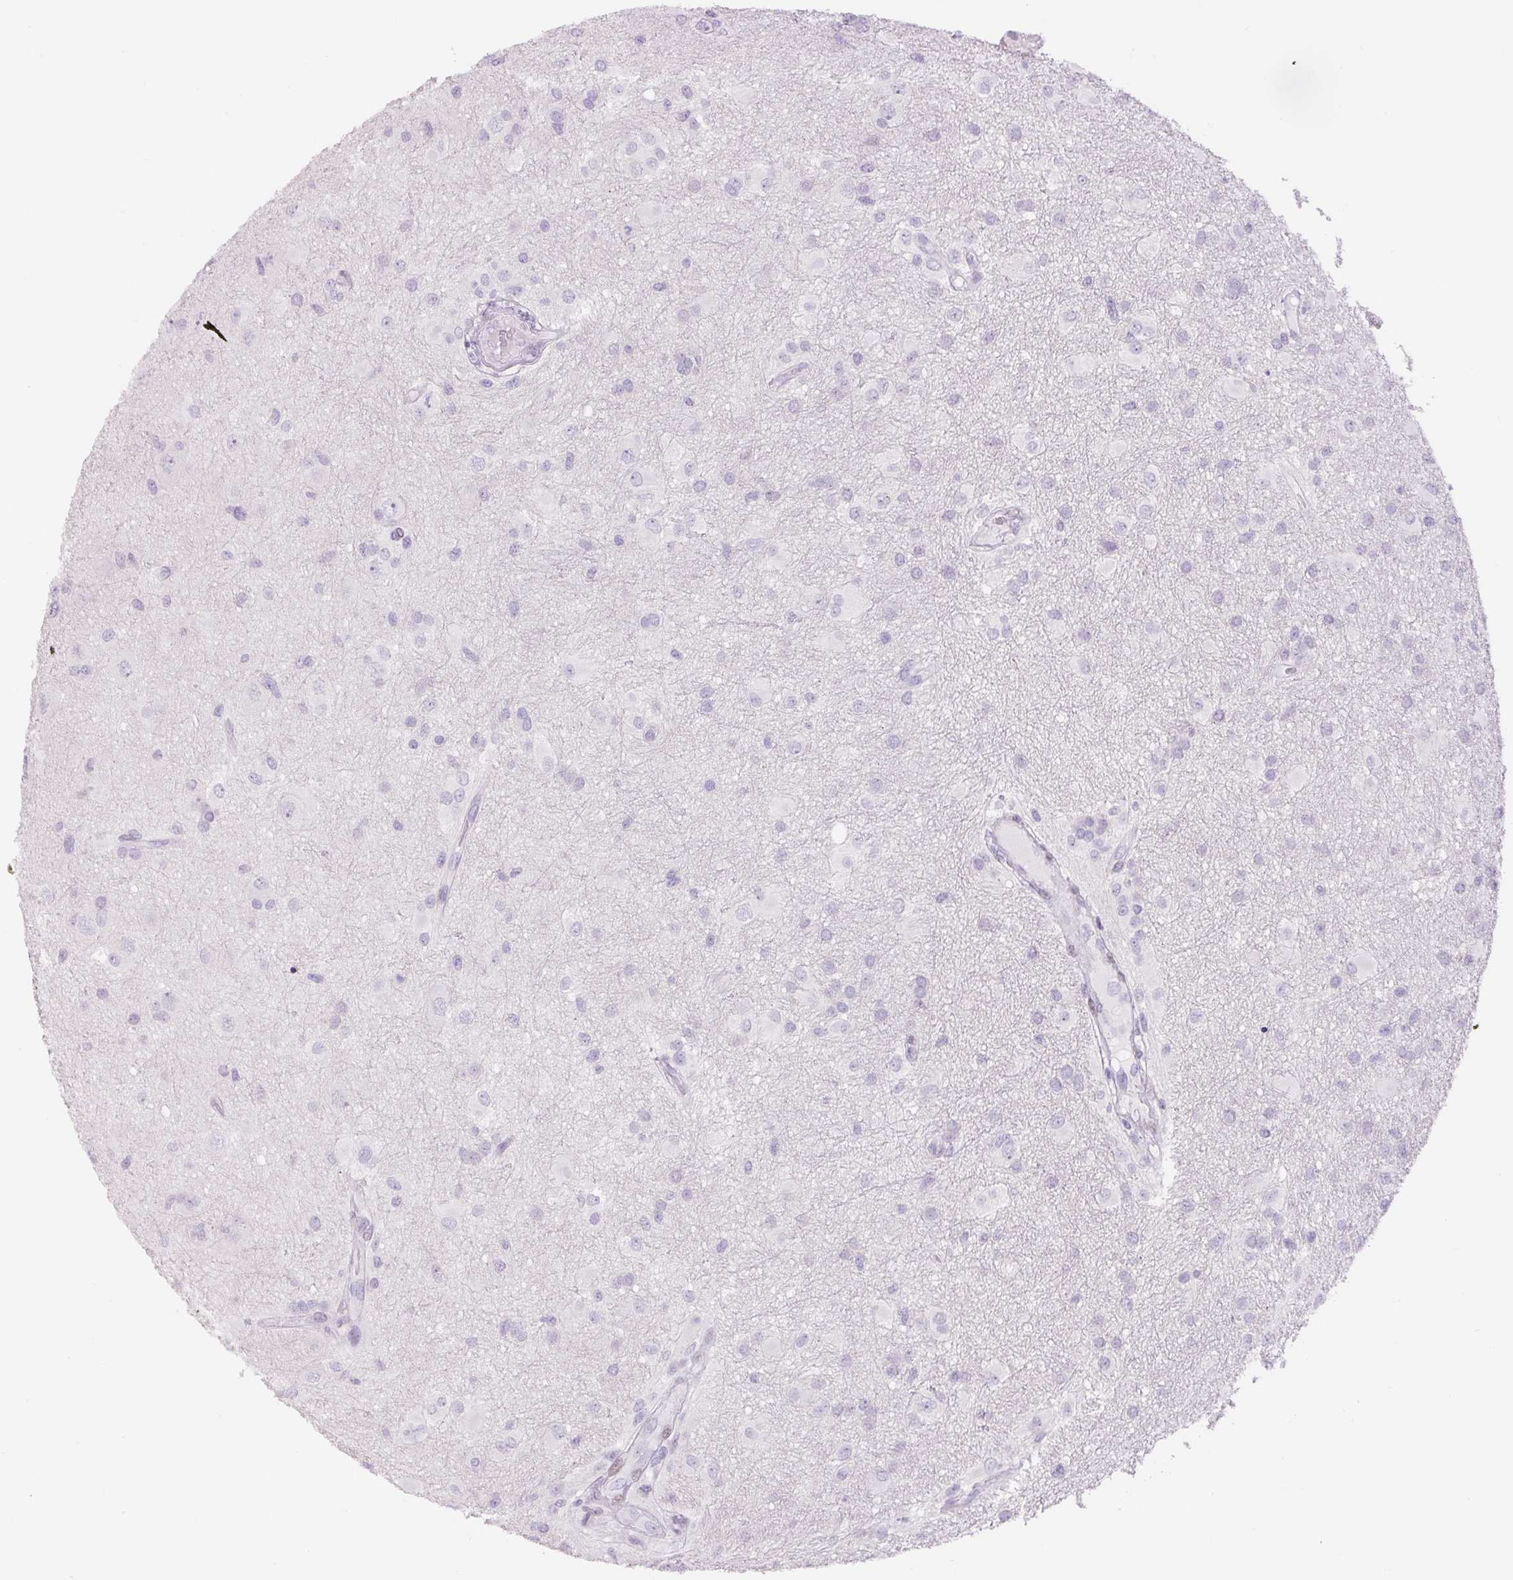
{"staining": {"intensity": "negative", "quantity": "none", "location": "none"}, "tissue": "glioma", "cell_type": "Tumor cells", "image_type": "cancer", "snomed": [{"axis": "morphology", "description": "Glioma, malignant, High grade"}, {"axis": "topography", "description": "Brain"}], "caption": "Protein analysis of glioma reveals no significant expression in tumor cells.", "gene": "SIX1", "patient": {"sex": "male", "age": 53}}